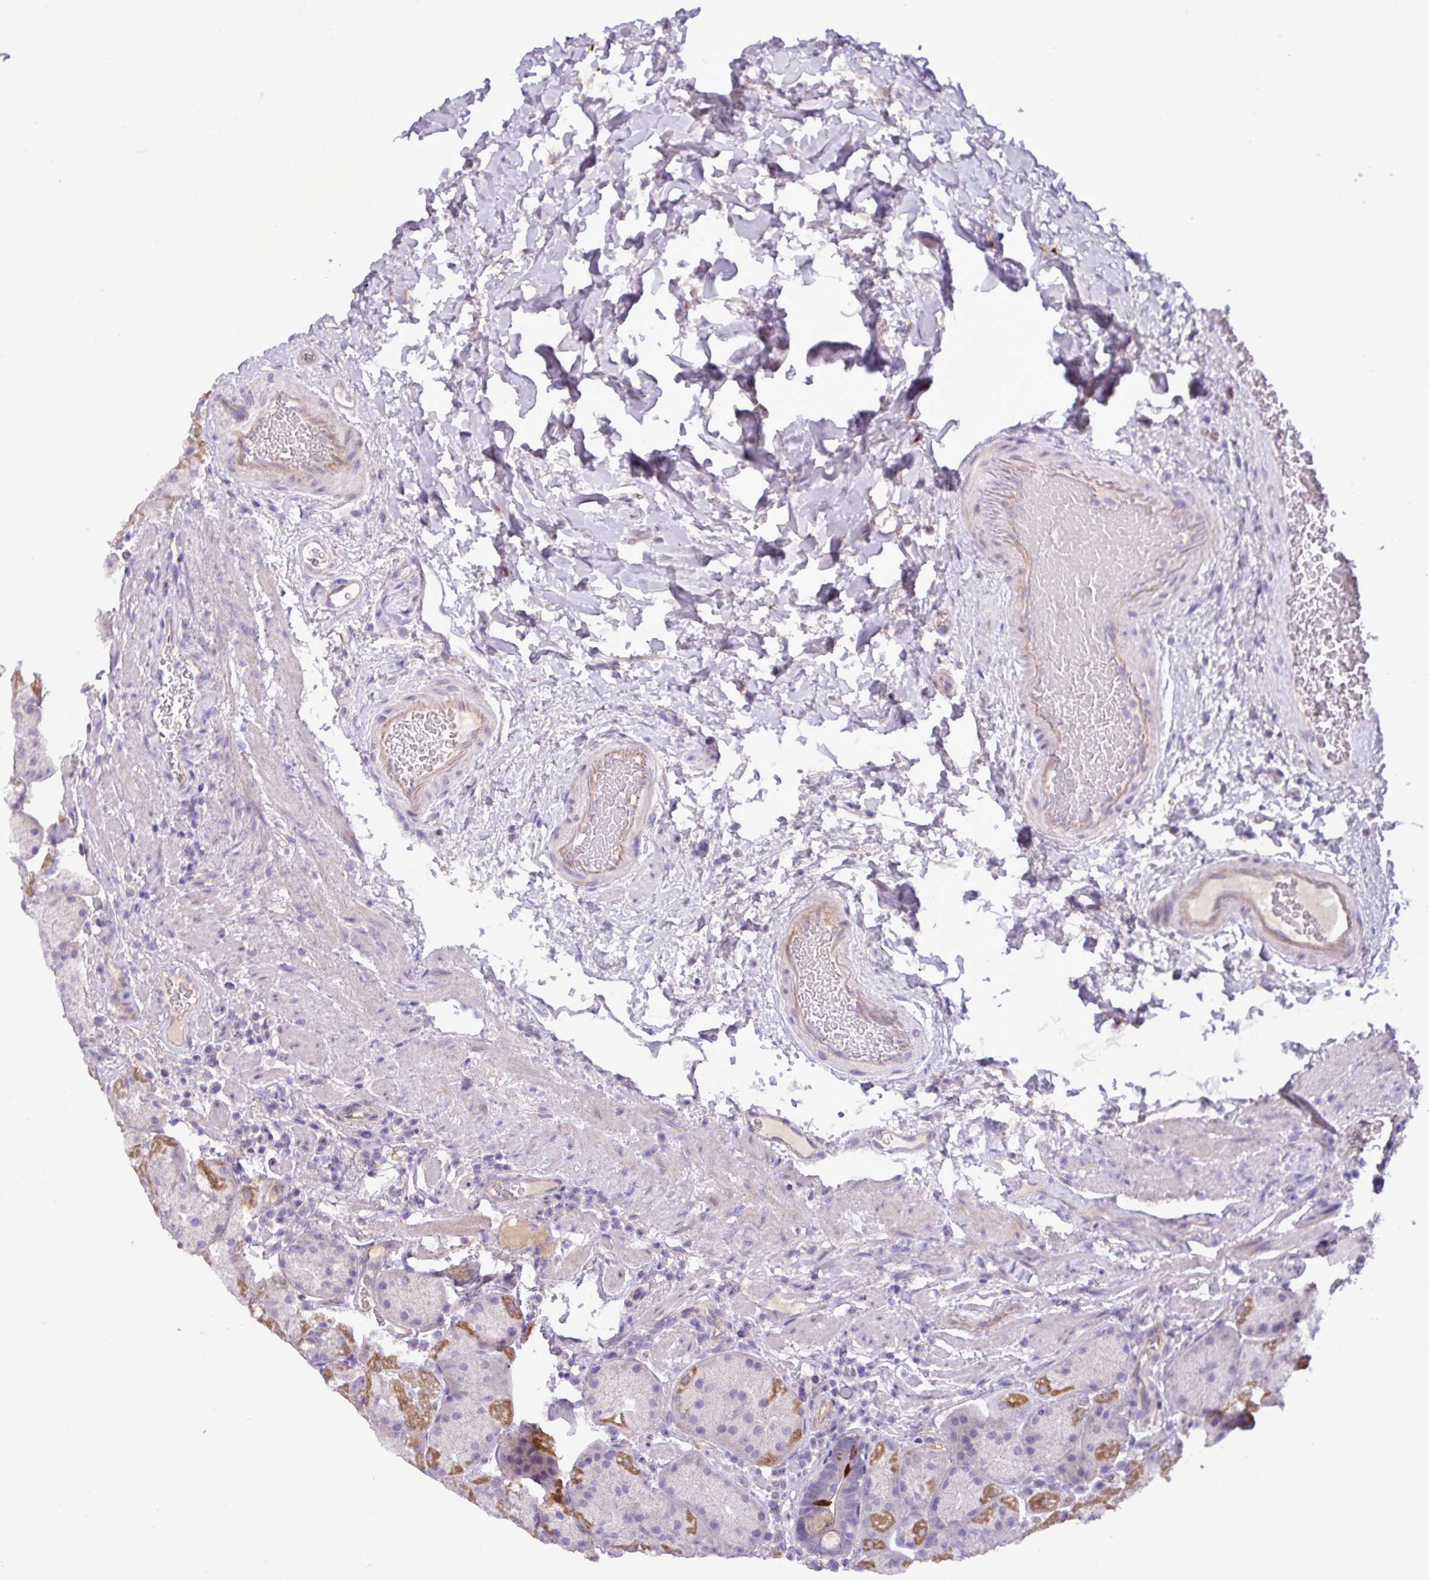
{"staining": {"intensity": "moderate", "quantity": "<25%", "location": "cytoplasmic/membranous"}, "tissue": "stomach", "cell_type": "Glandular cells", "image_type": "normal", "snomed": [{"axis": "morphology", "description": "Normal tissue, NOS"}, {"axis": "topography", "description": "Stomach, lower"}], "caption": "Normal stomach shows moderate cytoplasmic/membranous positivity in approximately <25% of glandular cells (DAB = brown stain, brightfield microscopy at high magnification)..", "gene": "CD248", "patient": {"sex": "male", "age": 67}}